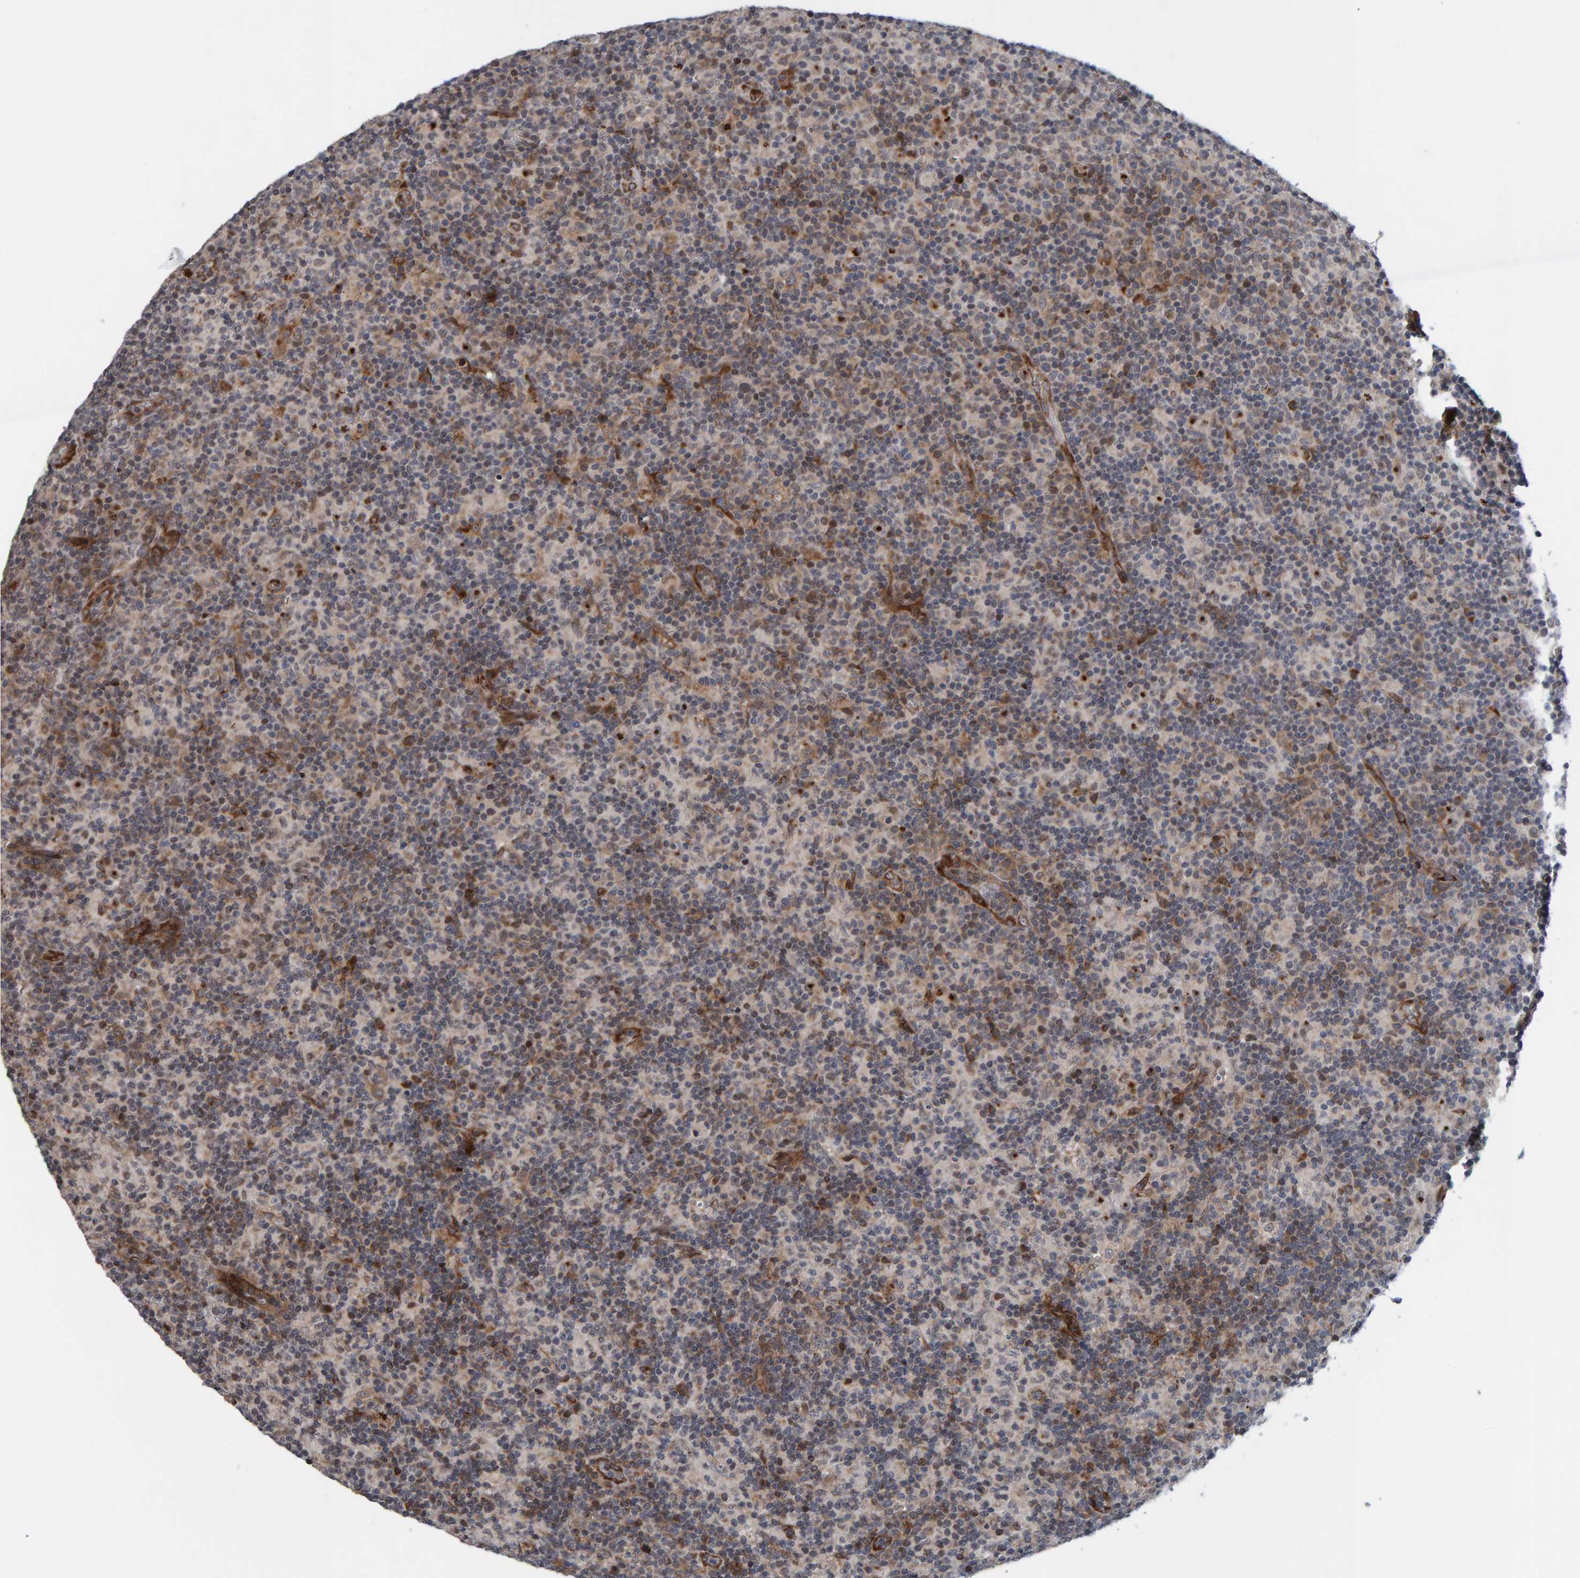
{"staining": {"intensity": "moderate", "quantity": "25%-75%", "location": "cytoplasmic/membranous"}, "tissue": "lymph node", "cell_type": "Germinal center cells", "image_type": "normal", "snomed": [{"axis": "morphology", "description": "Normal tissue, NOS"}, {"axis": "morphology", "description": "Inflammation, NOS"}, {"axis": "topography", "description": "Lymph node"}], "caption": "Germinal center cells display medium levels of moderate cytoplasmic/membranous positivity in about 25%-75% of cells in normal human lymph node. The protein is shown in brown color, while the nuclei are stained blue.", "gene": "MFSD6L", "patient": {"sex": "male", "age": 55}}